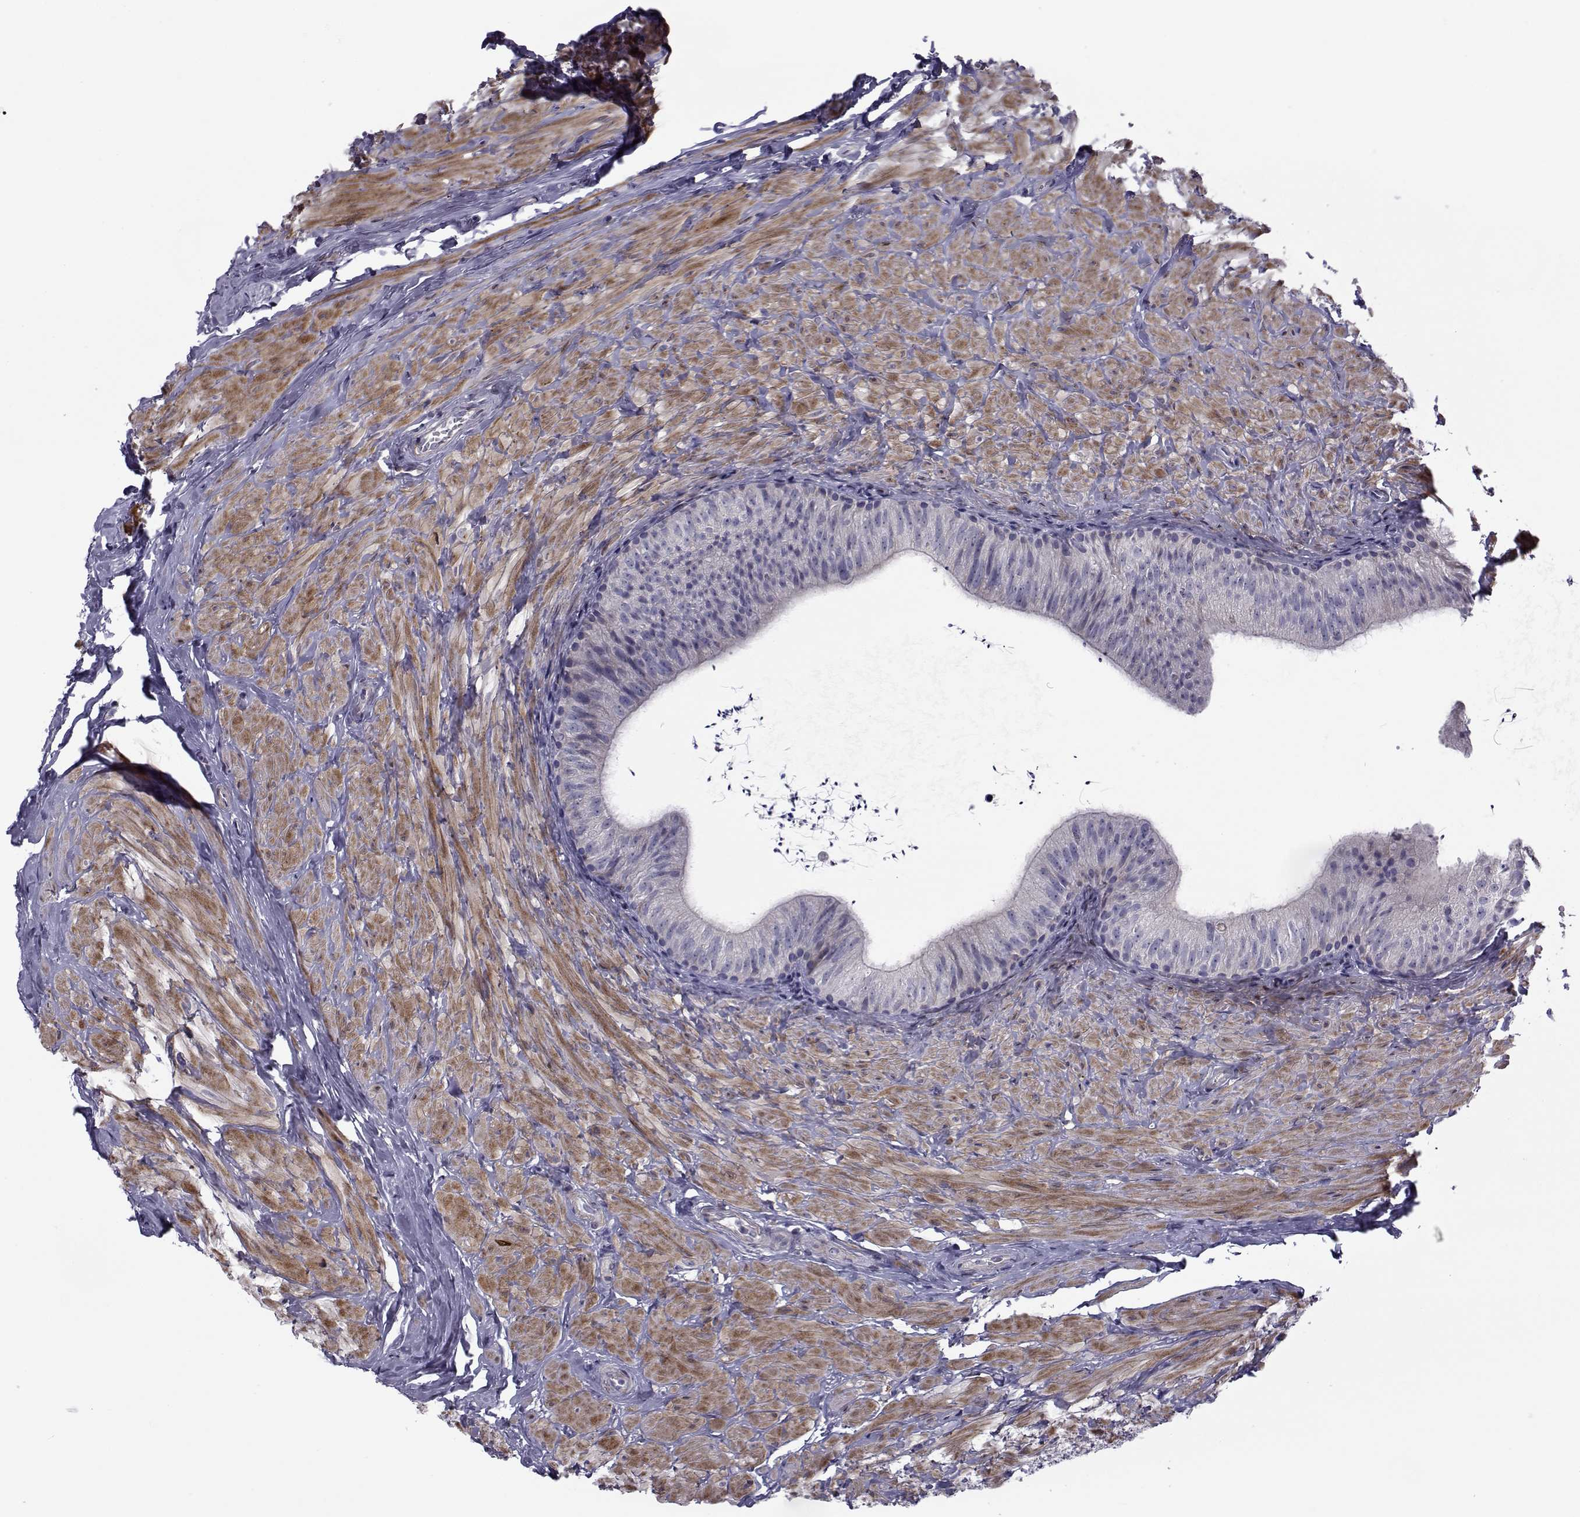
{"staining": {"intensity": "negative", "quantity": "none", "location": "none"}, "tissue": "epididymis", "cell_type": "Glandular cells", "image_type": "normal", "snomed": [{"axis": "morphology", "description": "Normal tissue, NOS"}, {"axis": "topography", "description": "Epididymis"}], "caption": "The photomicrograph reveals no significant positivity in glandular cells of epididymis. Brightfield microscopy of immunohistochemistry (IHC) stained with DAB (brown) and hematoxylin (blue), captured at high magnification.", "gene": "LRRC27", "patient": {"sex": "male", "age": 32}}